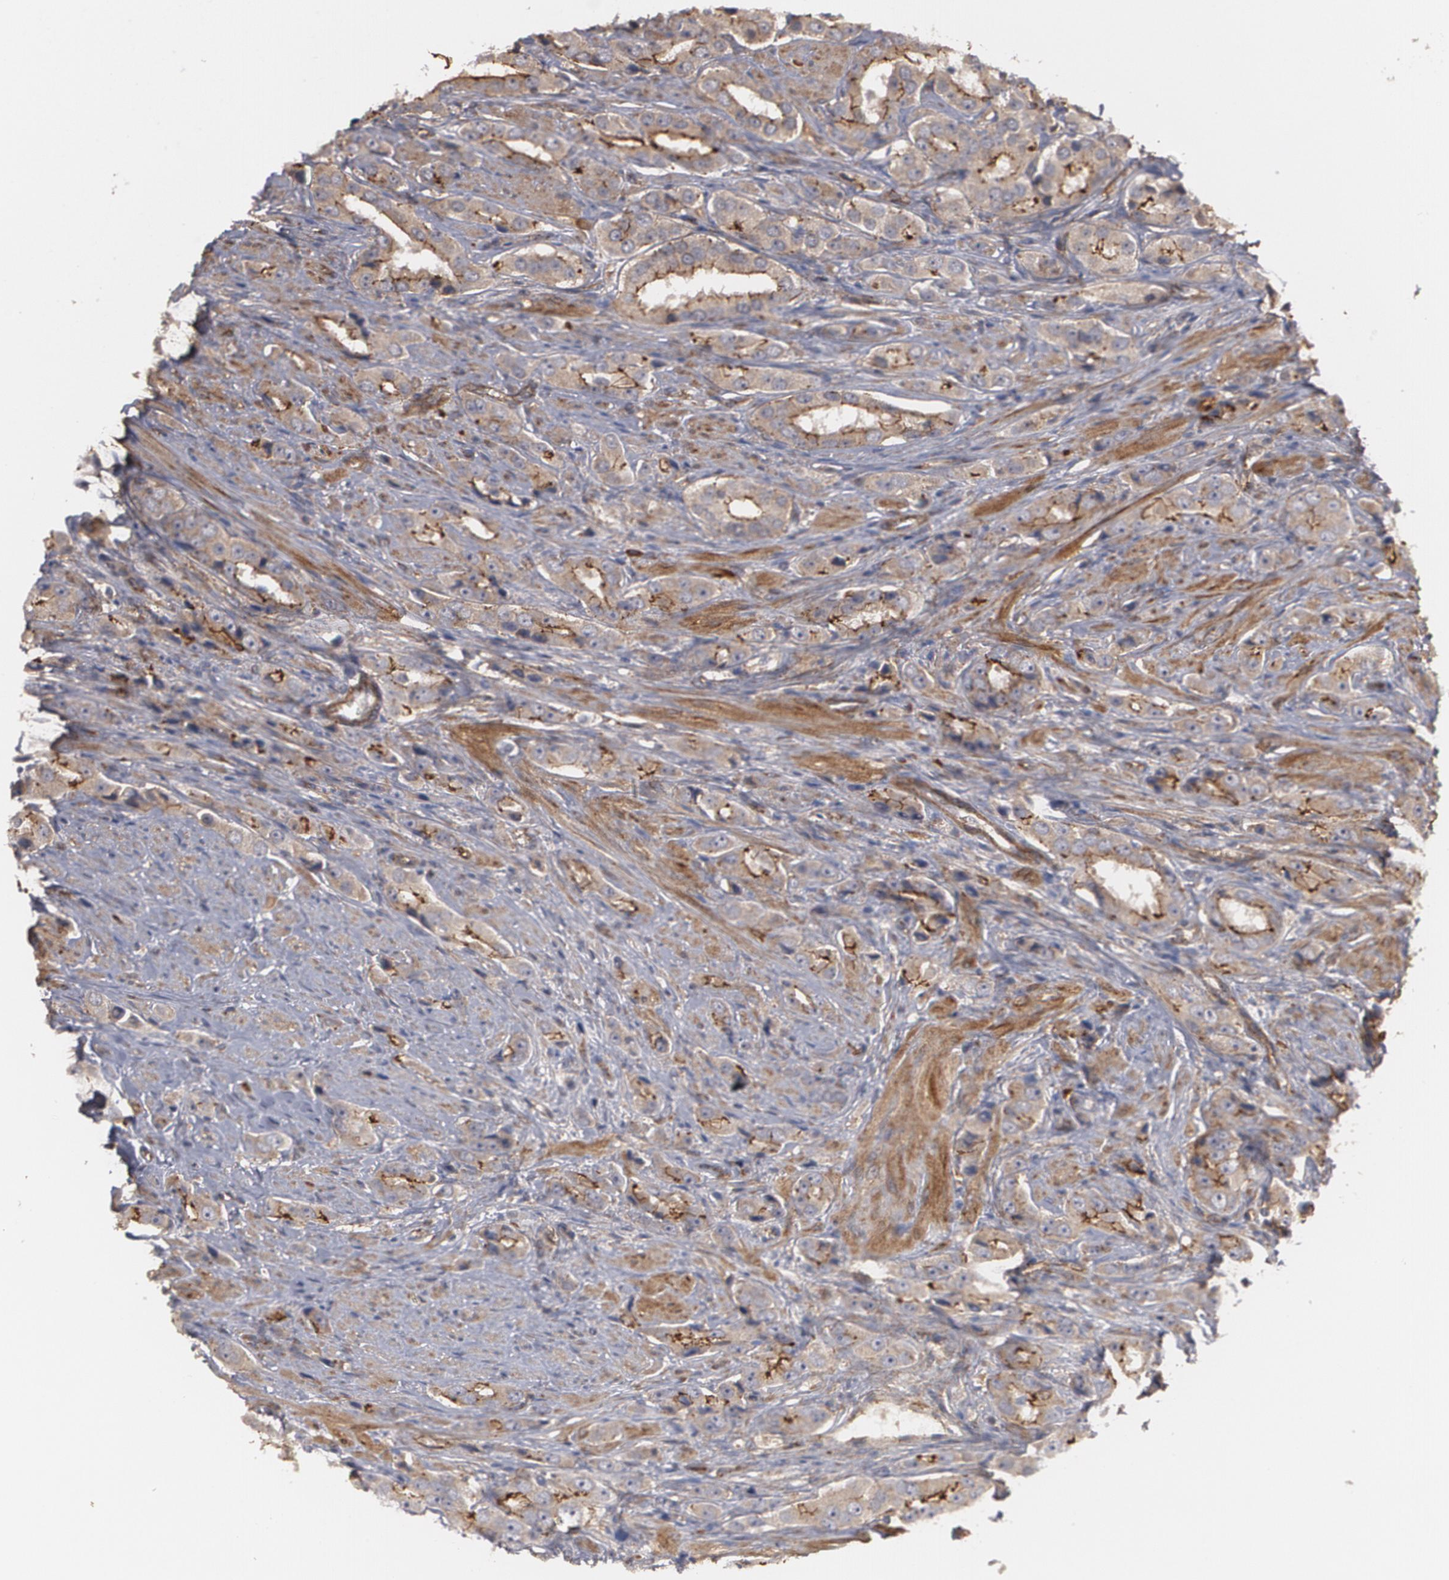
{"staining": {"intensity": "weak", "quantity": ">75%", "location": "cytoplasmic/membranous"}, "tissue": "prostate cancer", "cell_type": "Tumor cells", "image_type": "cancer", "snomed": [{"axis": "morphology", "description": "Adenocarcinoma, Medium grade"}, {"axis": "topography", "description": "Prostate"}], "caption": "Protein expression analysis of human medium-grade adenocarcinoma (prostate) reveals weak cytoplasmic/membranous positivity in about >75% of tumor cells.", "gene": "TJP1", "patient": {"sex": "male", "age": 53}}